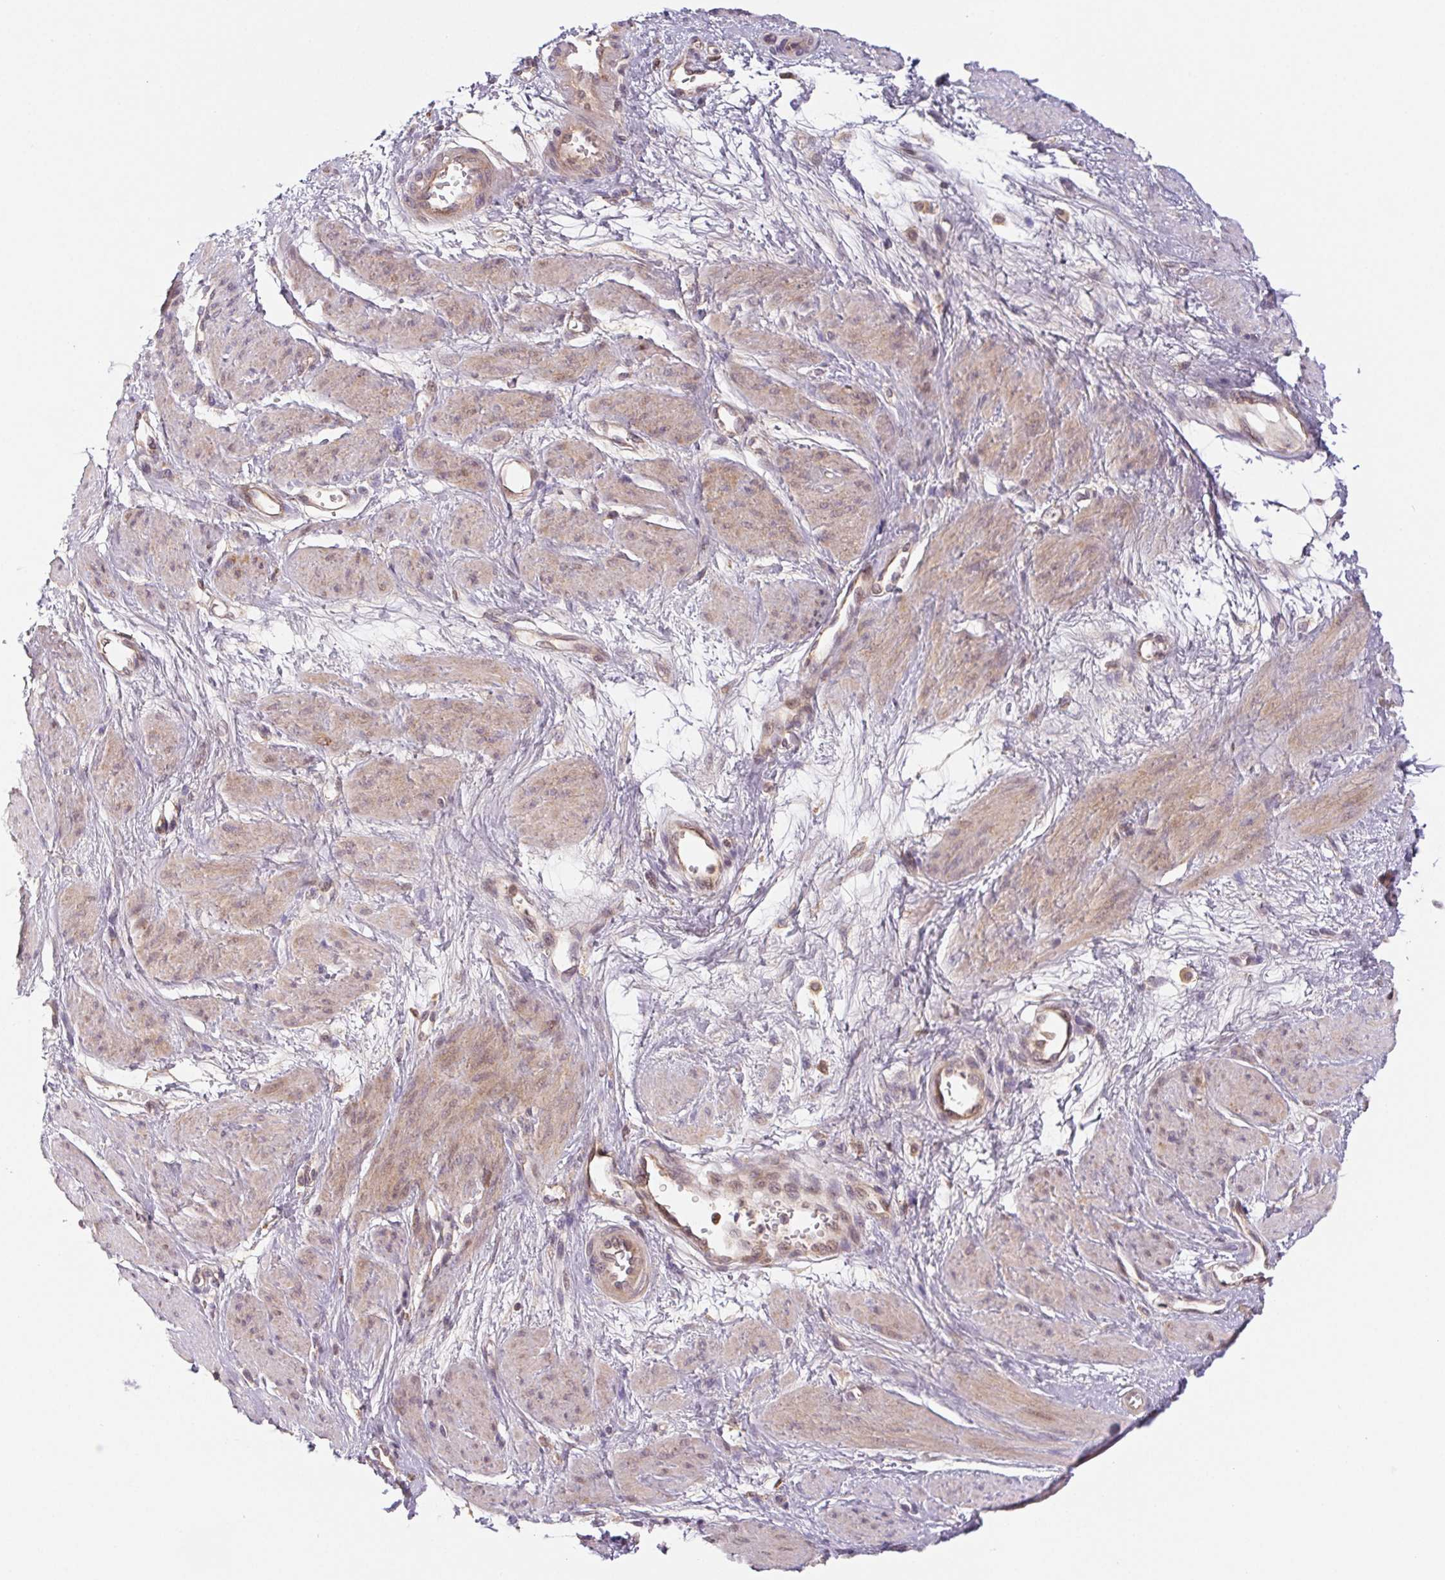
{"staining": {"intensity": "weak", "quantity": "25%-75%", "location": "cytoplasmic/membranous"}, "tissue": "smooth muscle", "cell_type": "Smooth muscle cells", "image_type": "normal", "snomed": [{"axis": "morphology", "description": "Normal tissue, NOS"}, {"axis": "topography", "description": "Smooth muscle"}, {"axis": "topography", "description": "Uterus"}], "caption": "IHC staining of benign smooth muscle, which reveals low levels of weak cytoplasmic/membranous positivity in approximately 25%-75% of smooth muscle cells indicating weak cytoplasmic/membranous protein expression. The staining was performed using DAB (brown) for protein detection and nuclei were counterstained in hematoxylin (blue).", "gene": "MTHFD1L", "patient": {"sex": "female", "age": 39}}